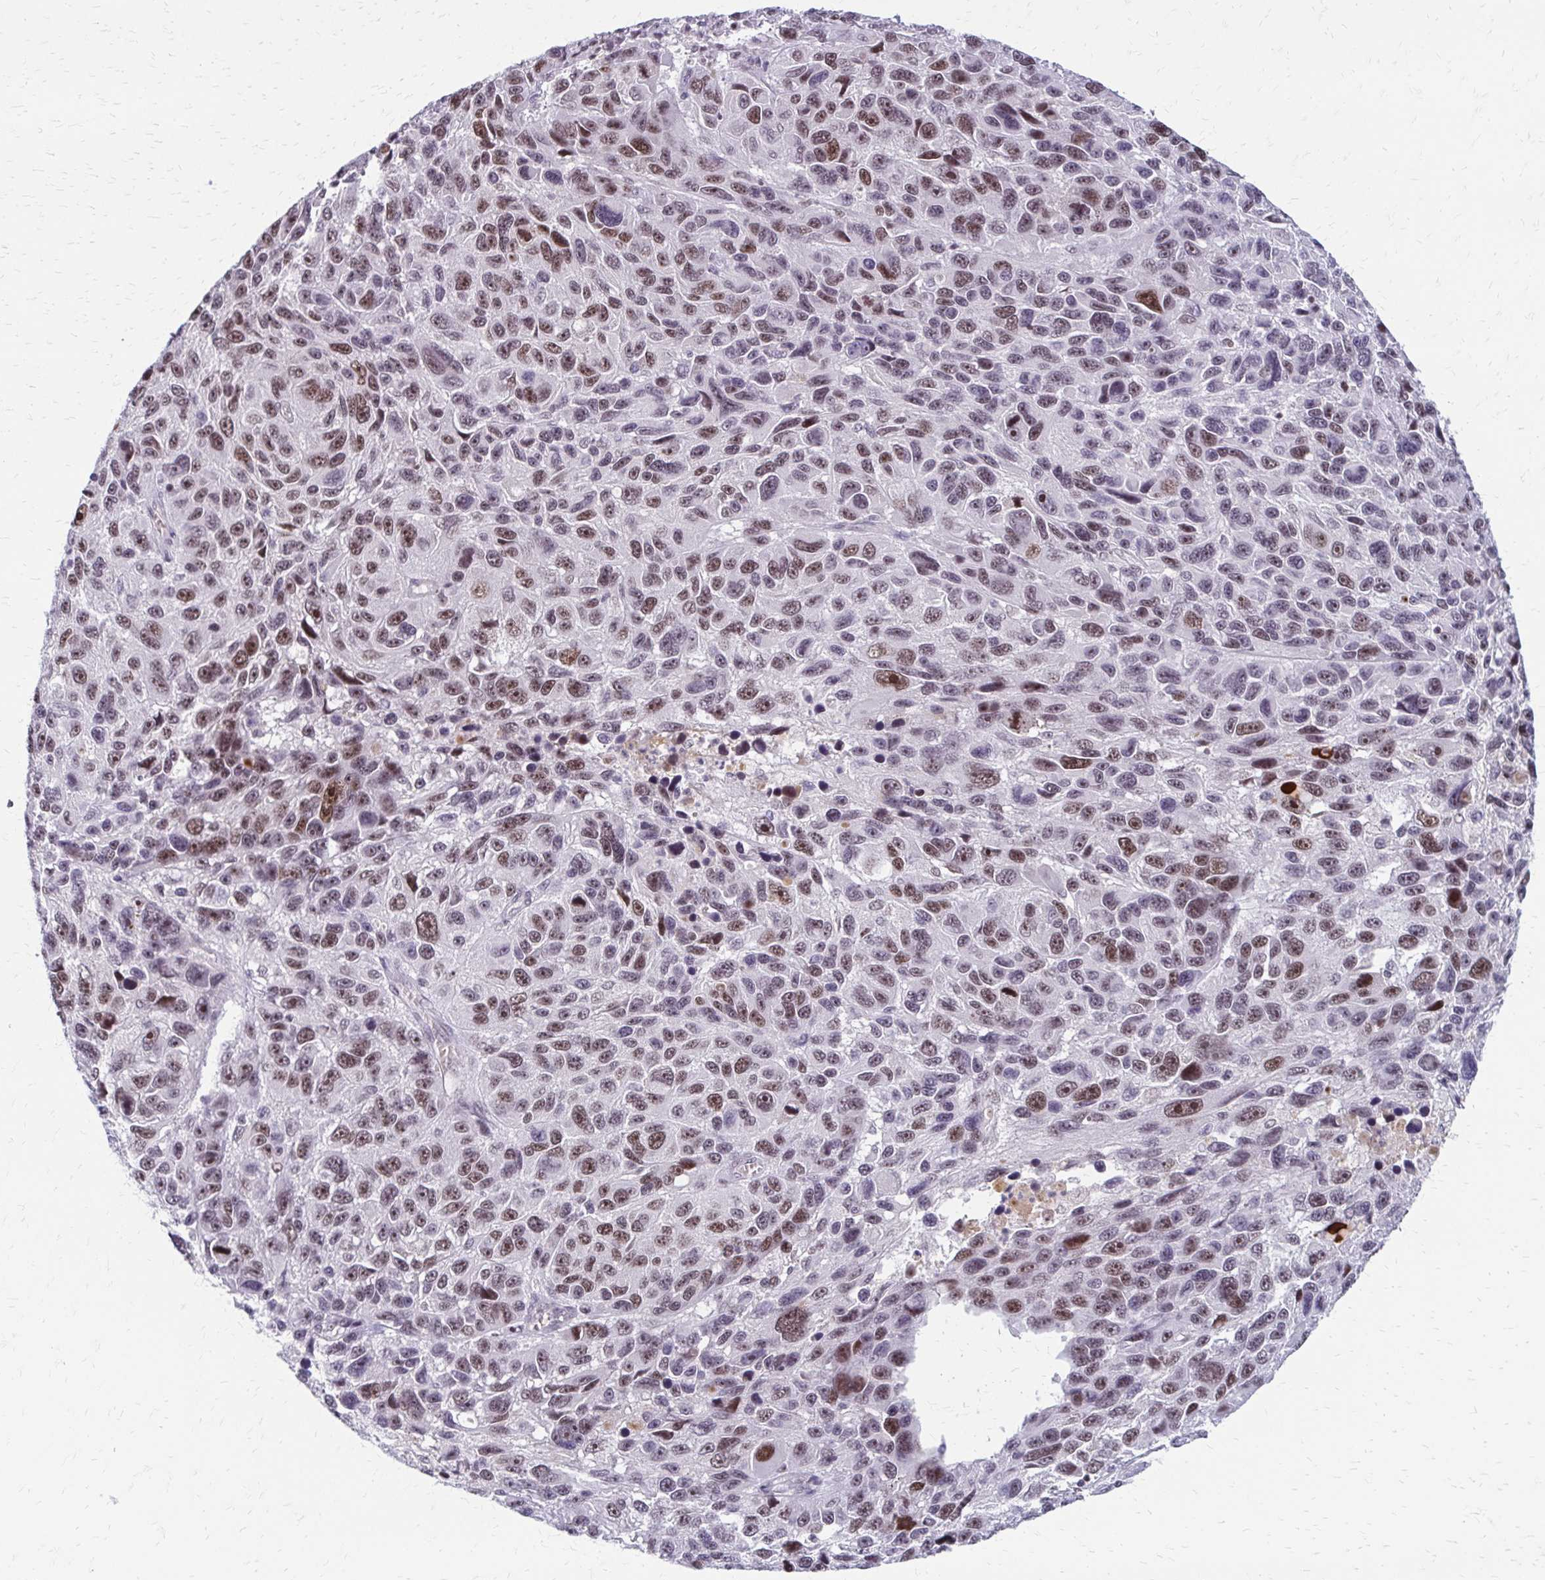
{"staining": {"intensity": "moderate", "quantity": ">75%", "location": "nuclear"}, "tissue": "melanoma", "cell_type": "Tumor cells", "image_type": "cancer", "snomed": [{"axis": "morphology", "description": "Malignant melanoma, NOS"}, {"axis": "topography", "description": "Skin"}], "caption": "Moderate nuclear staining is present in approximately >75% of tumor cells in malignant melanoma.", "gene": "EED", "patient": {"sex": "male", "age": 53}}